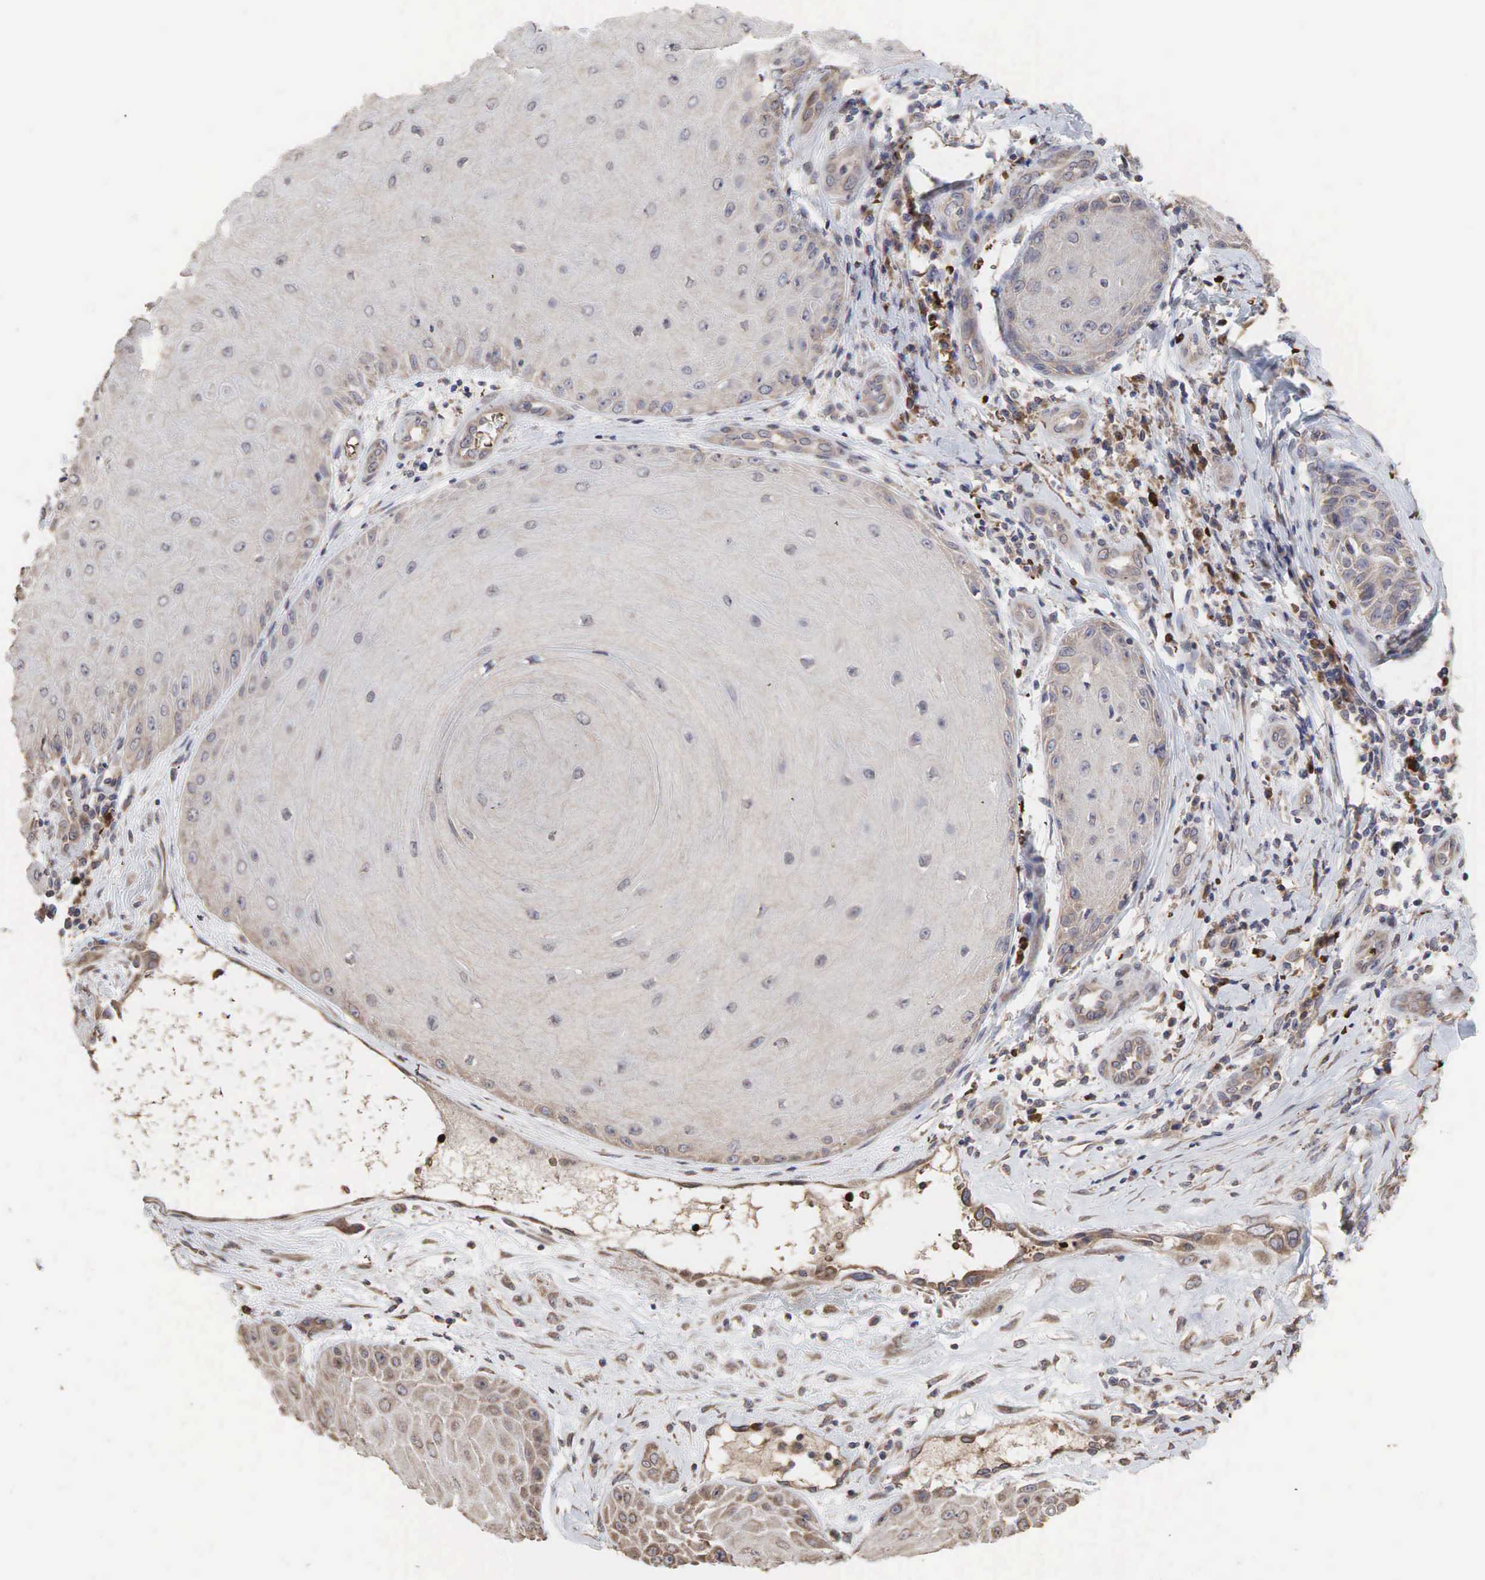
{"staining": {"intensity": "weak", "quantity": ">75%", "location": "cytoplasmic/membranous"}, "tissue": "skin cancer", "cell_type": "Tumor cells", "image_type": "cancer", "snomed": [{"axis": "morphology", "description": "Squamous cell carcinoma, NOS"}, {"axis": "topography", "description": "Skin"}], "caption": "Skin cancer stained with a brown dye displays weak cytoplasmic/membranous positive expression in approximately >75% of tumor cells.", "gene": "PABPC5", "patient": {"sex": "male", "age": 57}}